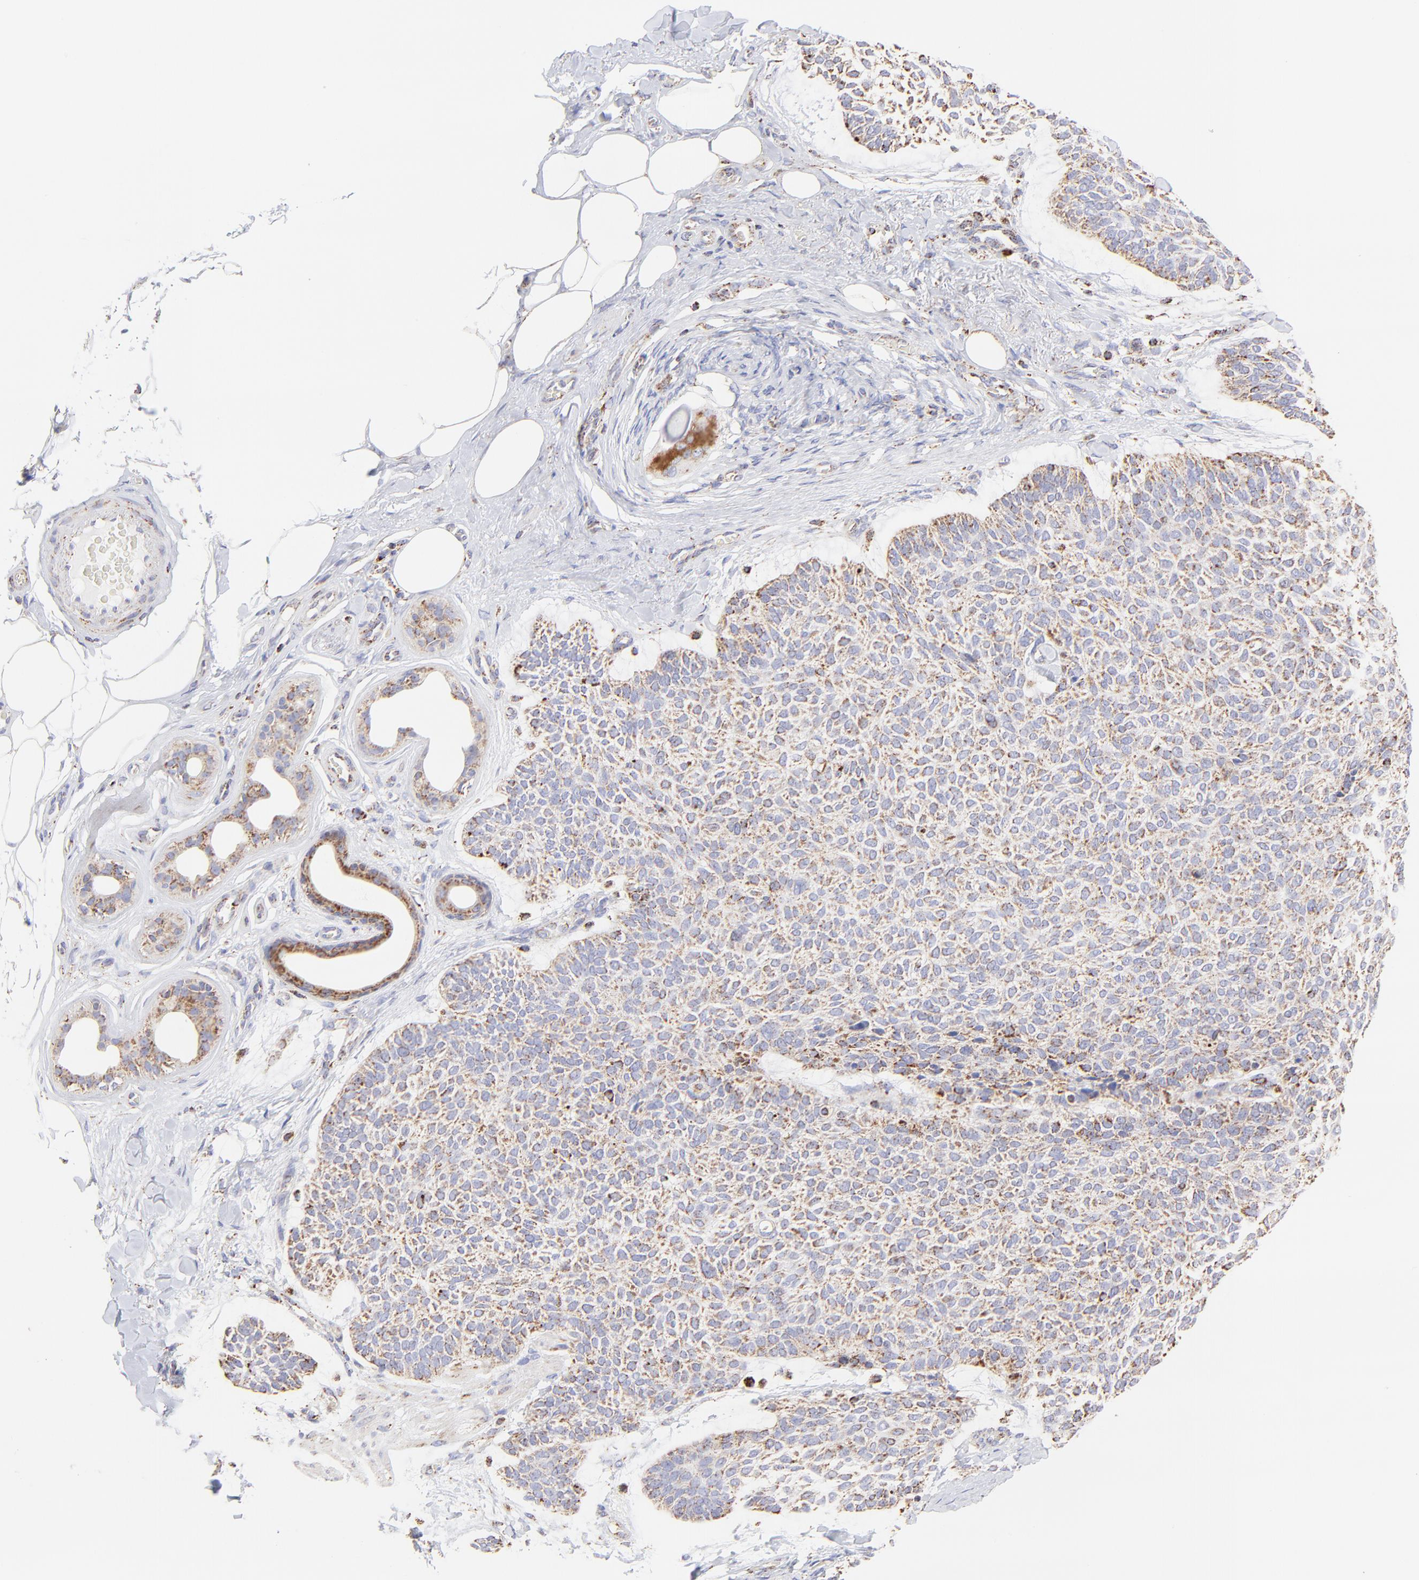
{"staining": {"intensity": "moderate", "quantity": ">75%", "location": "cytoplasmic/membranous"}, "tissue": "skin cancer", "cell_type": "Tumor cells", "image_type": "cancer", "snomed": [{"axis": "morphology", "description": "Normal tissue, NOS"}, {"axis": "morphology", "description": "Basal cell carcinoma"}, {"axis": "topography", "description": "Skin"}], "caption": "Brown immunohistochemical staining in human skin cancer shows moderate cytoplasmic/membranous staining in about >75% of tumor cells.", "gene": "ECH1", "patient": {"sex": "female", "age": 70}}